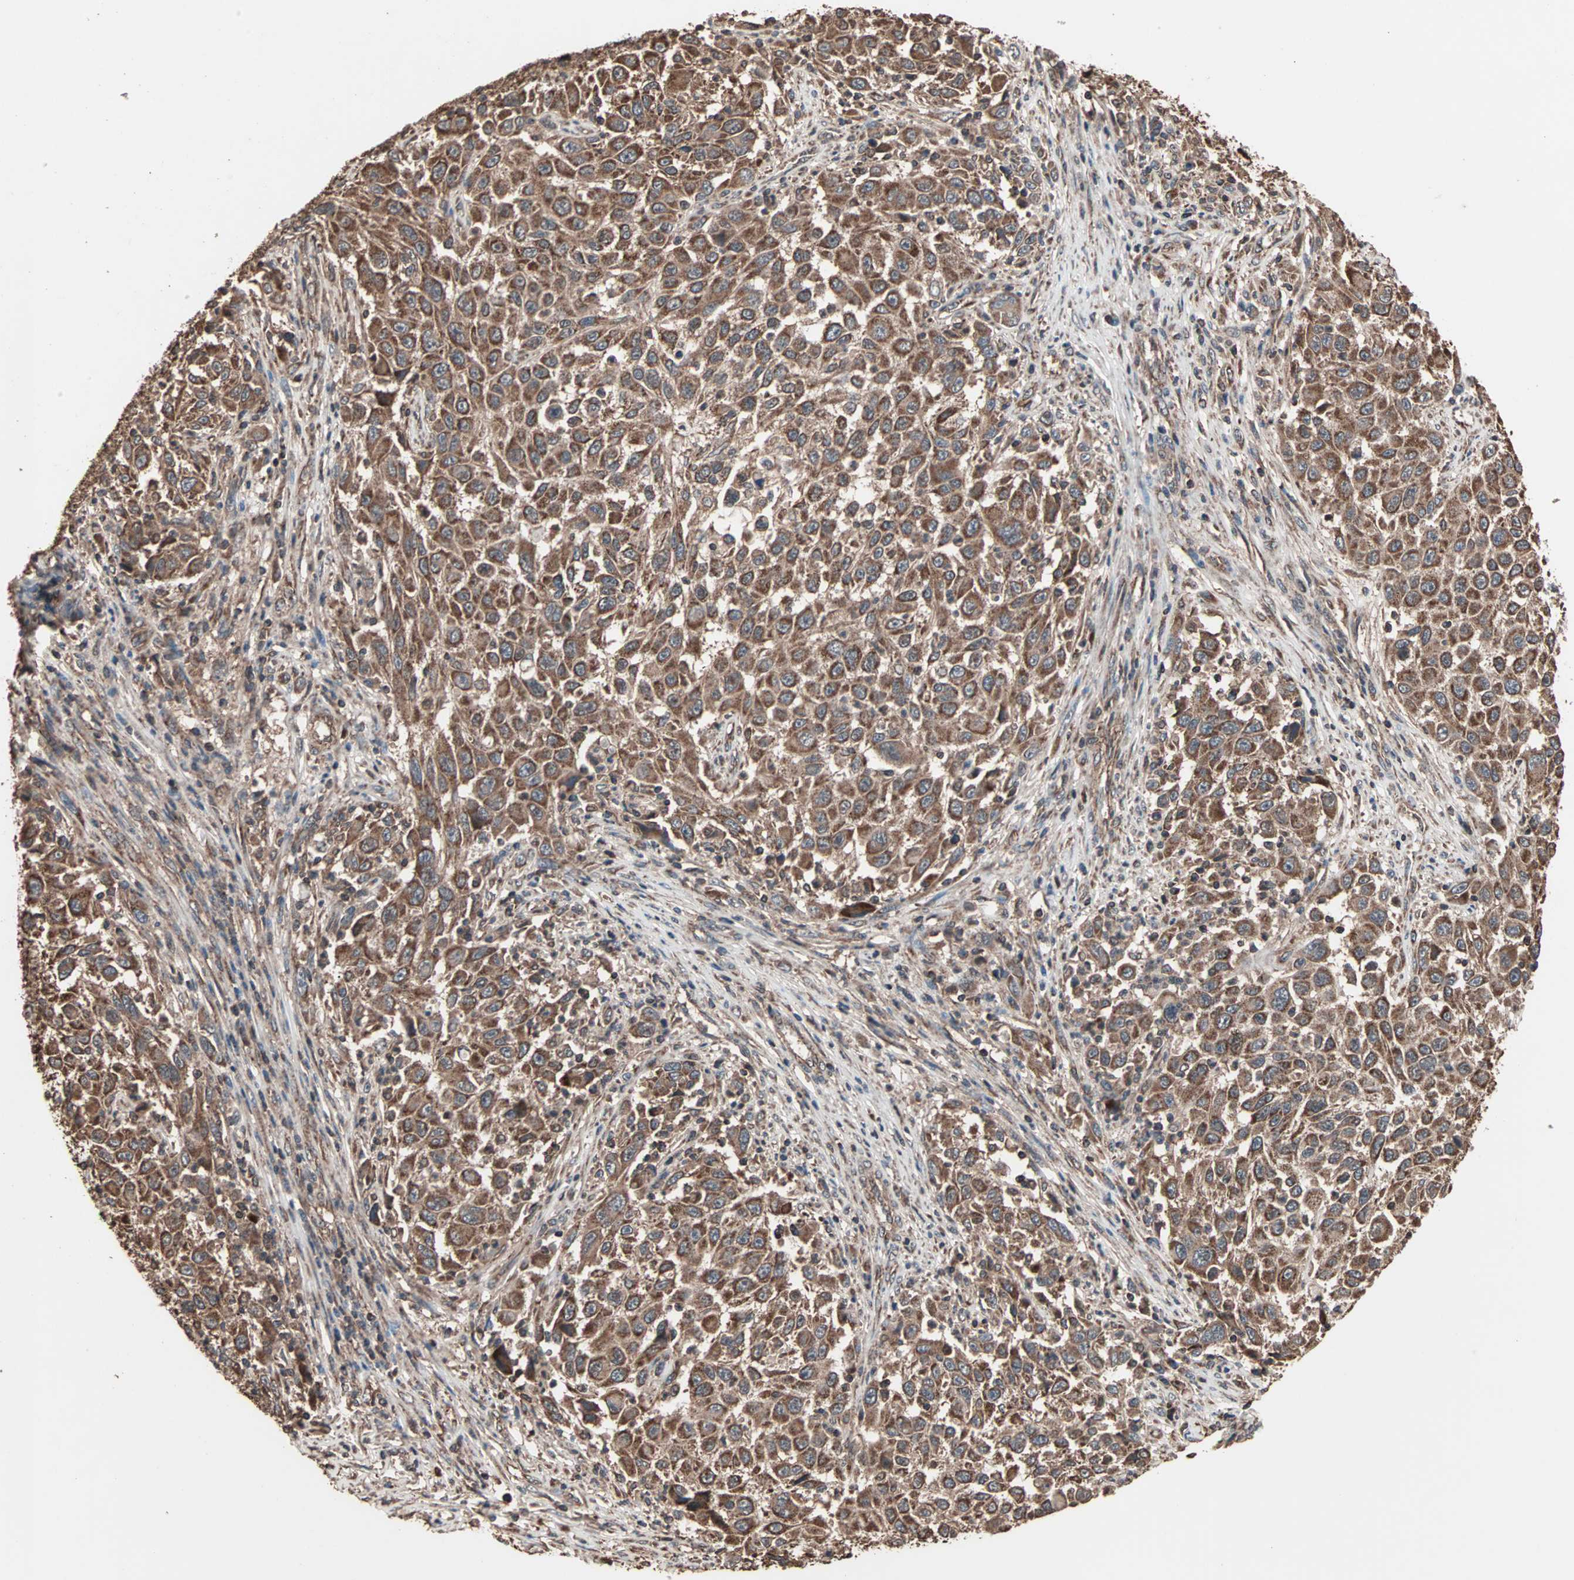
{"staining": {"intensity": "moderate", "quantity": ">75%", "location": "cytoplasmic/membranous"}, "tissue": "melanoma", "cell_type": "Tumor cells", "image_type": "cancer", "snomed": [{"axis": "morphology", "description": "Malignant melanoma, Metastatic site"}, {"axis": "topography", "description": "Lymph node"}], "caption": "This is a histology image of immunohistochemistry staining of malignant melanoma (metastatic site), which shows moderate positivity in the cytoplasmic/membranous of tumor cells.", "gene": "MRPL2", "patient": {"sex": "male", "age": 61}}